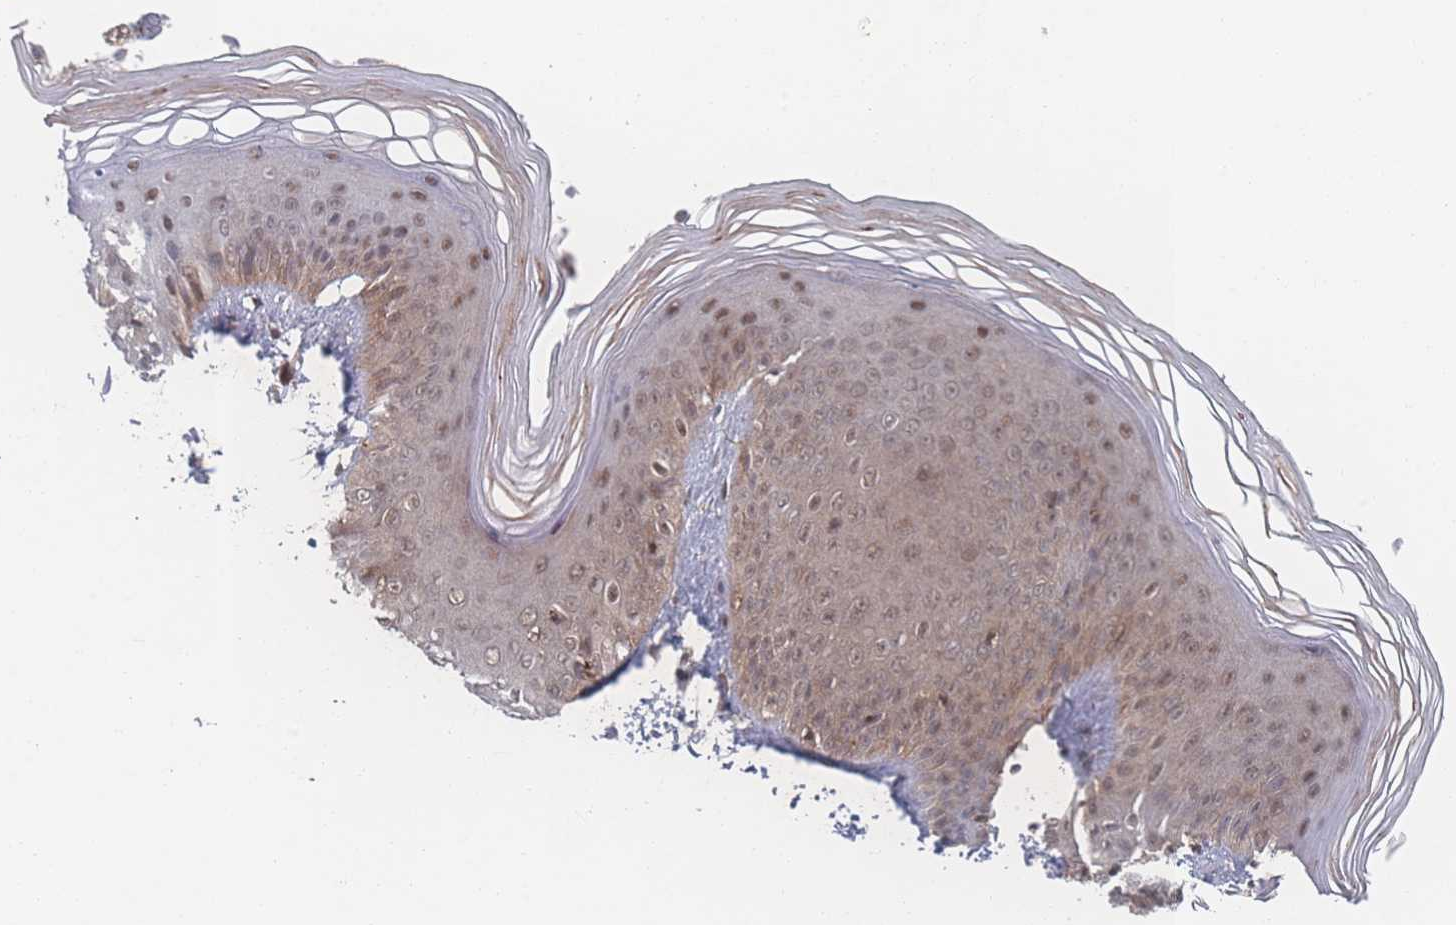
{"staining": {"intensity": "moderate", "quantity": ">75%", "location": "nuclear"}, "tissue": "skin", "cell_type": "Epidermal cells", "image_type": "normal", "snomed": [{"axis": "morphology", "description": "Normal tissue, NOS"}, {"axis": "morphology", "description": "Inflammation, NOS"}, {"axis": "topography", "description": "Soft tissue"}, {"axis": "topography", "description": "Anal"}], "caption": "Moderate nuclear positivity is appreciated in approximately >75% of epidermal cells in benign skin. The staining was performed using DAB to visualize the protein expression in brown, while the nuclei were stained in blue with hematoxylin (Magnification: 20x).", "gene": "PSMA1", "patient": {"sex": "female", "age": 15}}